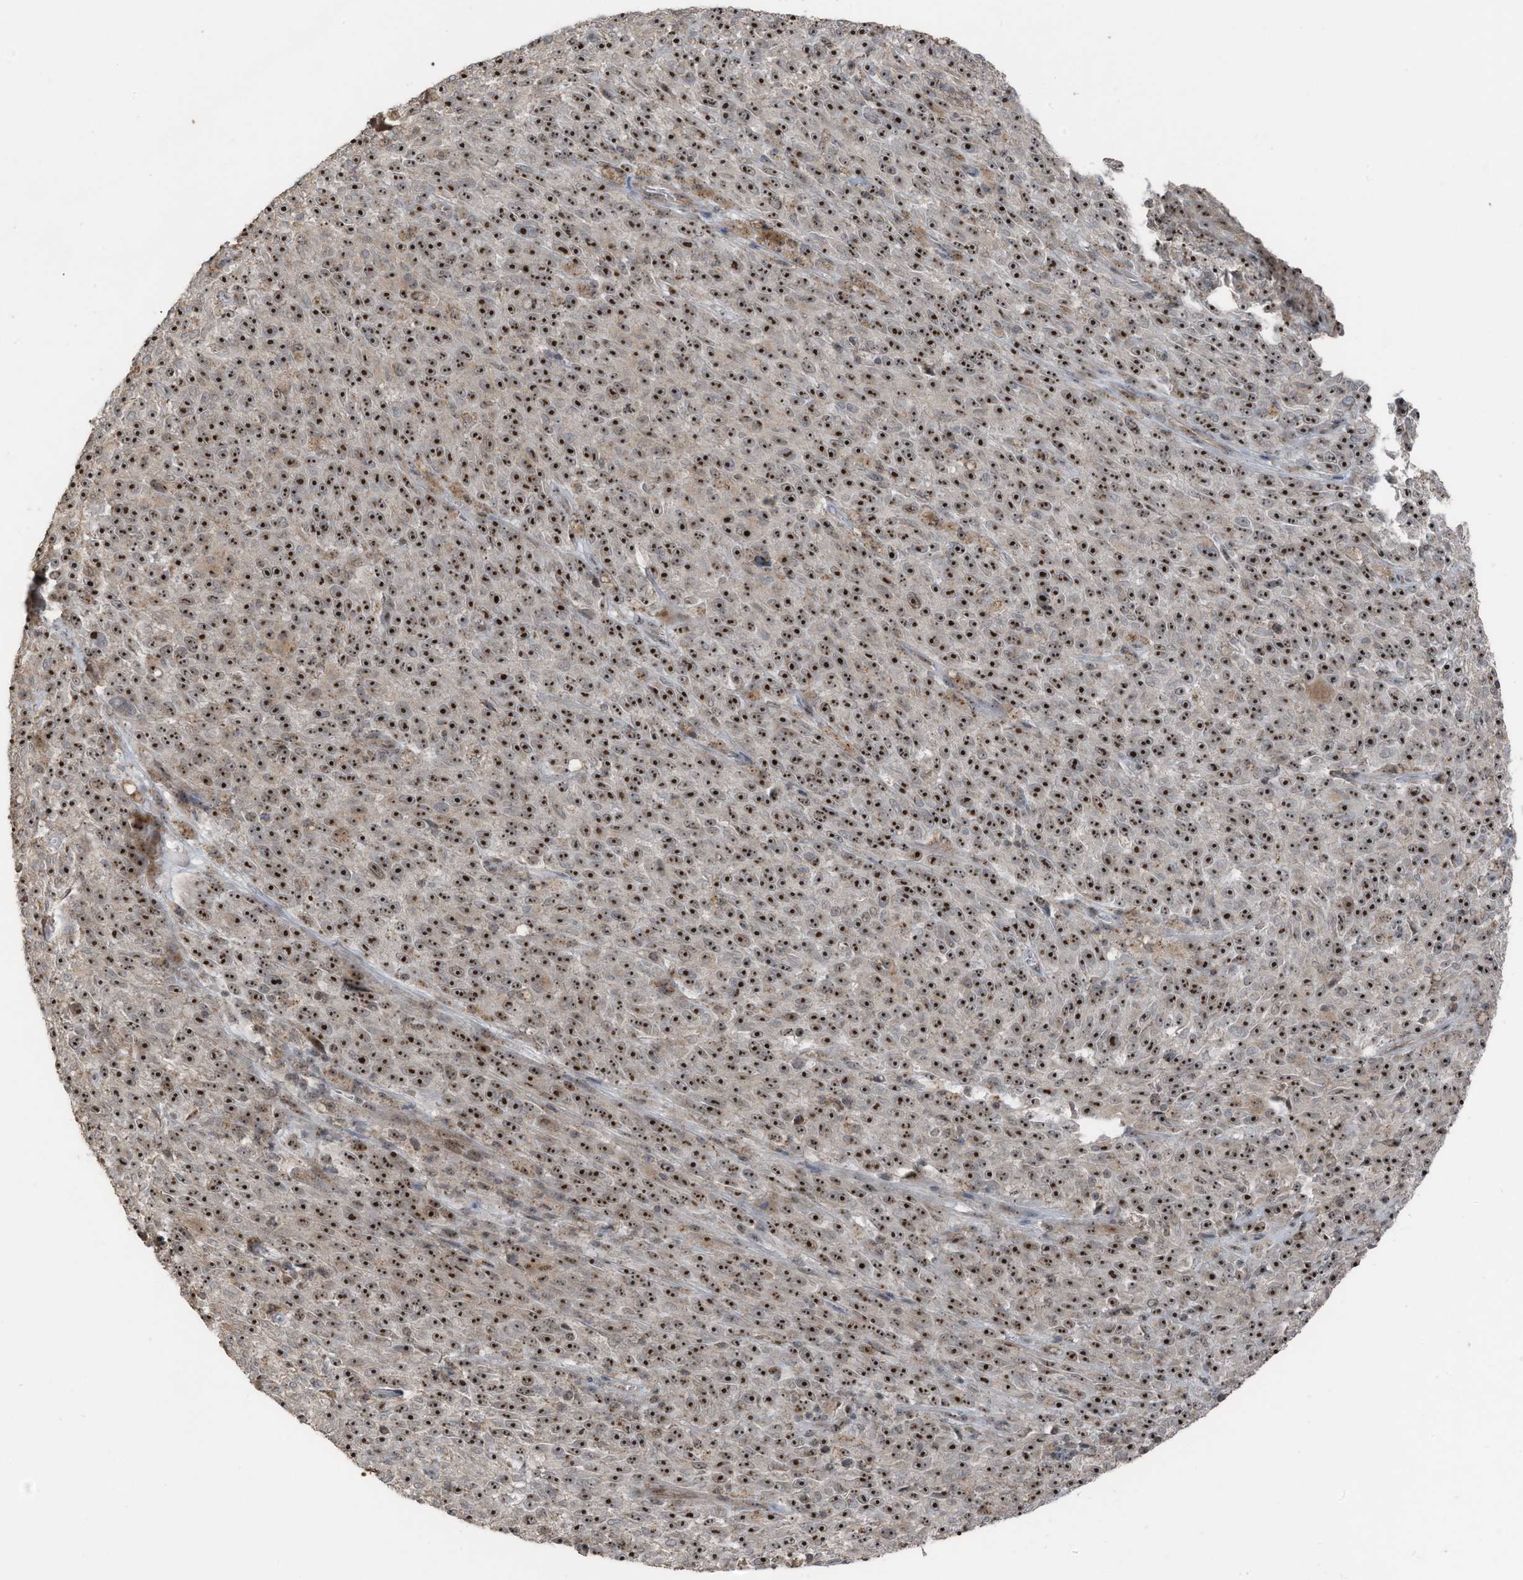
{"staining": {"intensity": "strong", "quantity": ">75%", "location": "nuclear"}, "tissue": "melanoma", "cell_type": "Tumor cells", "image_type": "cancer", "snomed": [{"axis": "morphology", "description": "Malignant melanoma, NOS"}, {"axis": "topography", "description": "Skin"}], "caption": "High-magnification brightfield microscopy of melanoma stained with DAB (3,3'-diaminobenzidine) (brown) and counterstained with hematoxylin (blue). tumor cells exhibit strong nuclear expression is appreciated in approximately>75% of cells.", "gene": "UTP3", "patient": {"sex": "female", "age": 82}}